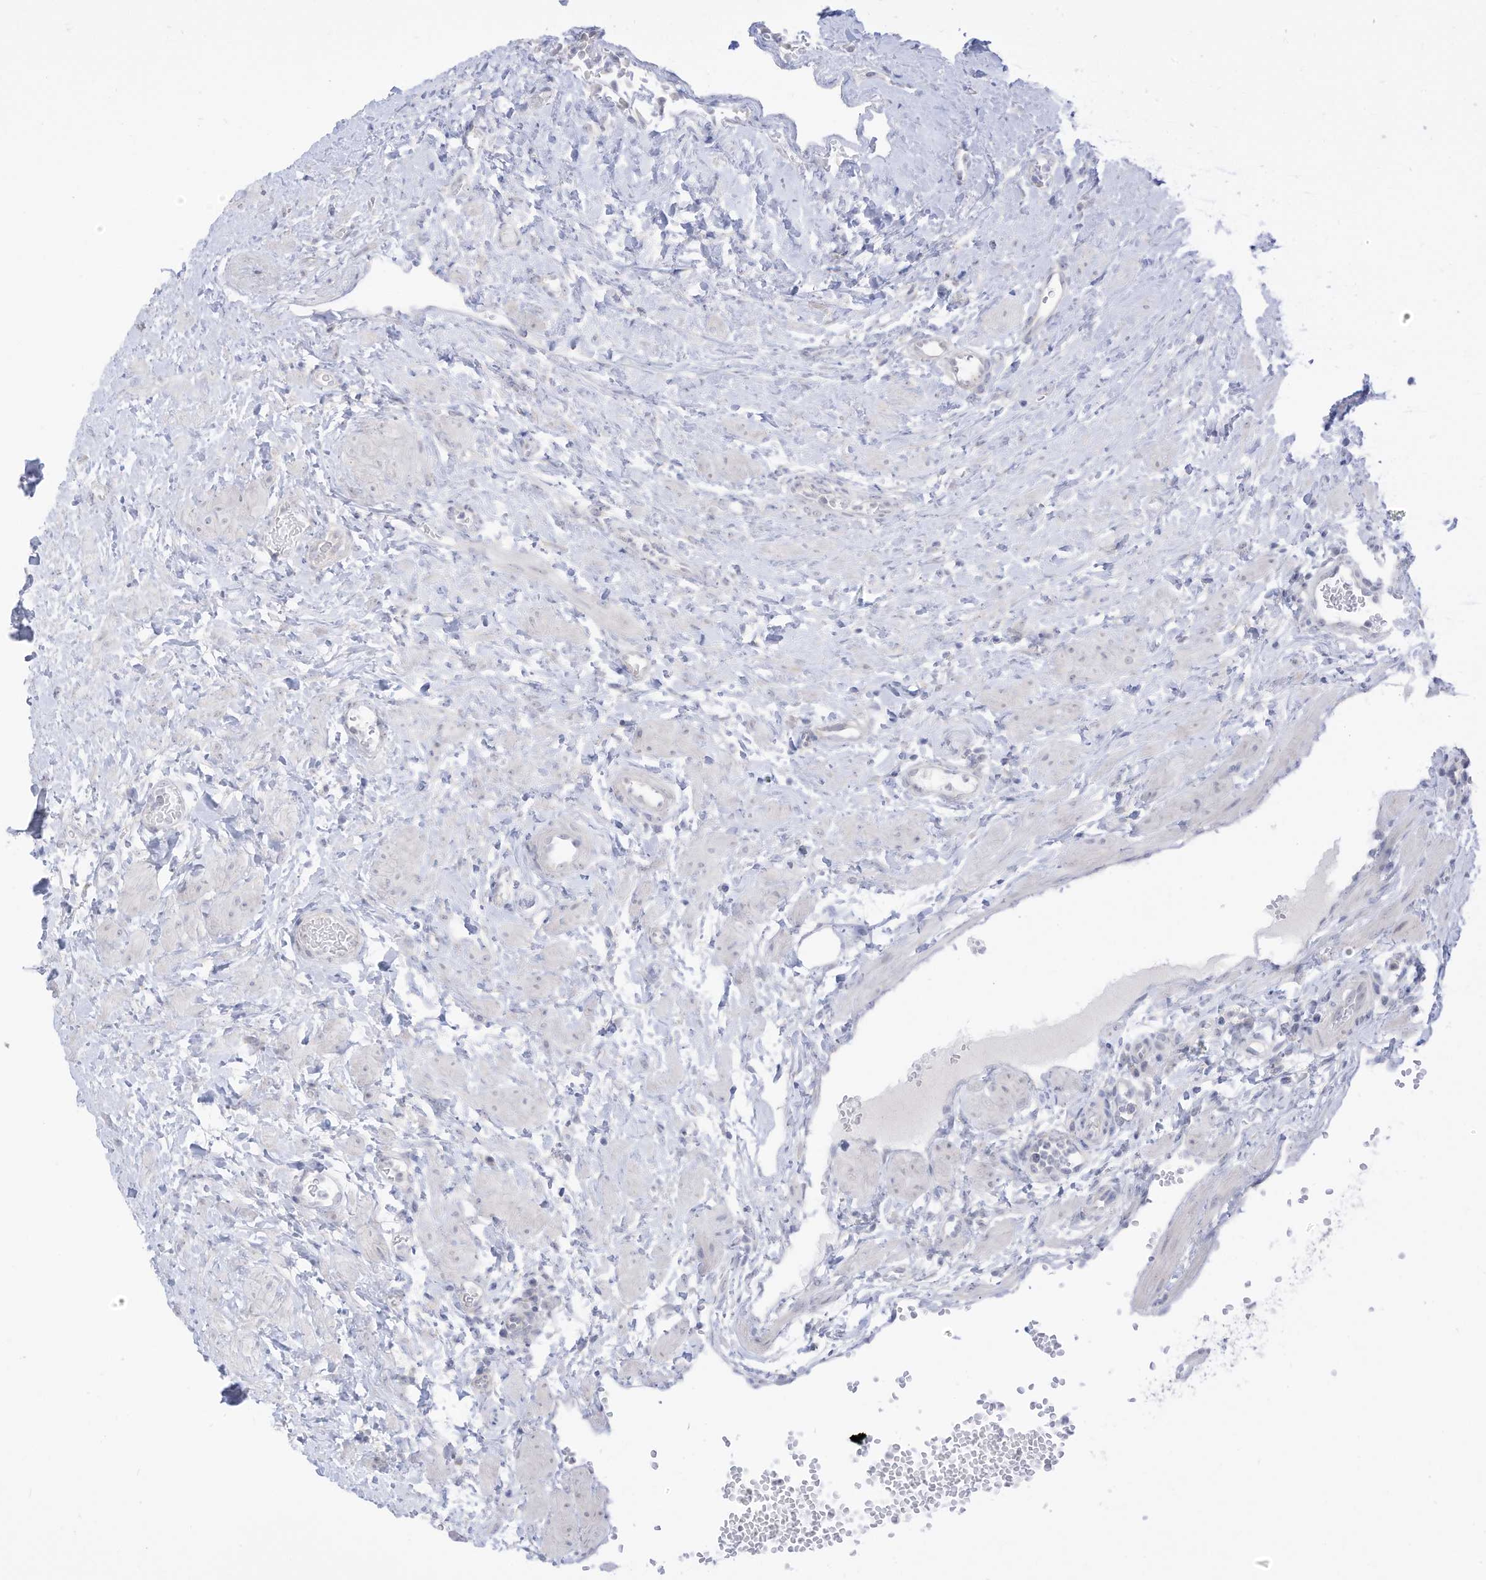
{"staining": {"intensity": "negative", "quantity": "none", "location": "none"}, "tissue": "ovary", "cell_type": "Follicle cells", "image_type": "normal", "snomed": [{"axis": "morphology", "description": "Normal tissue, NOS"}, {"axis": "morphology", "description": "Cyst, NOS"}, {"axis": "topography", "description": "Ovary"}], "caption": "A micrograph of ovary stained for a protein demonstrates no brown staining in follicle cells.", "gene": "OGT", "patient": {"sex": "female", "age": 33}}